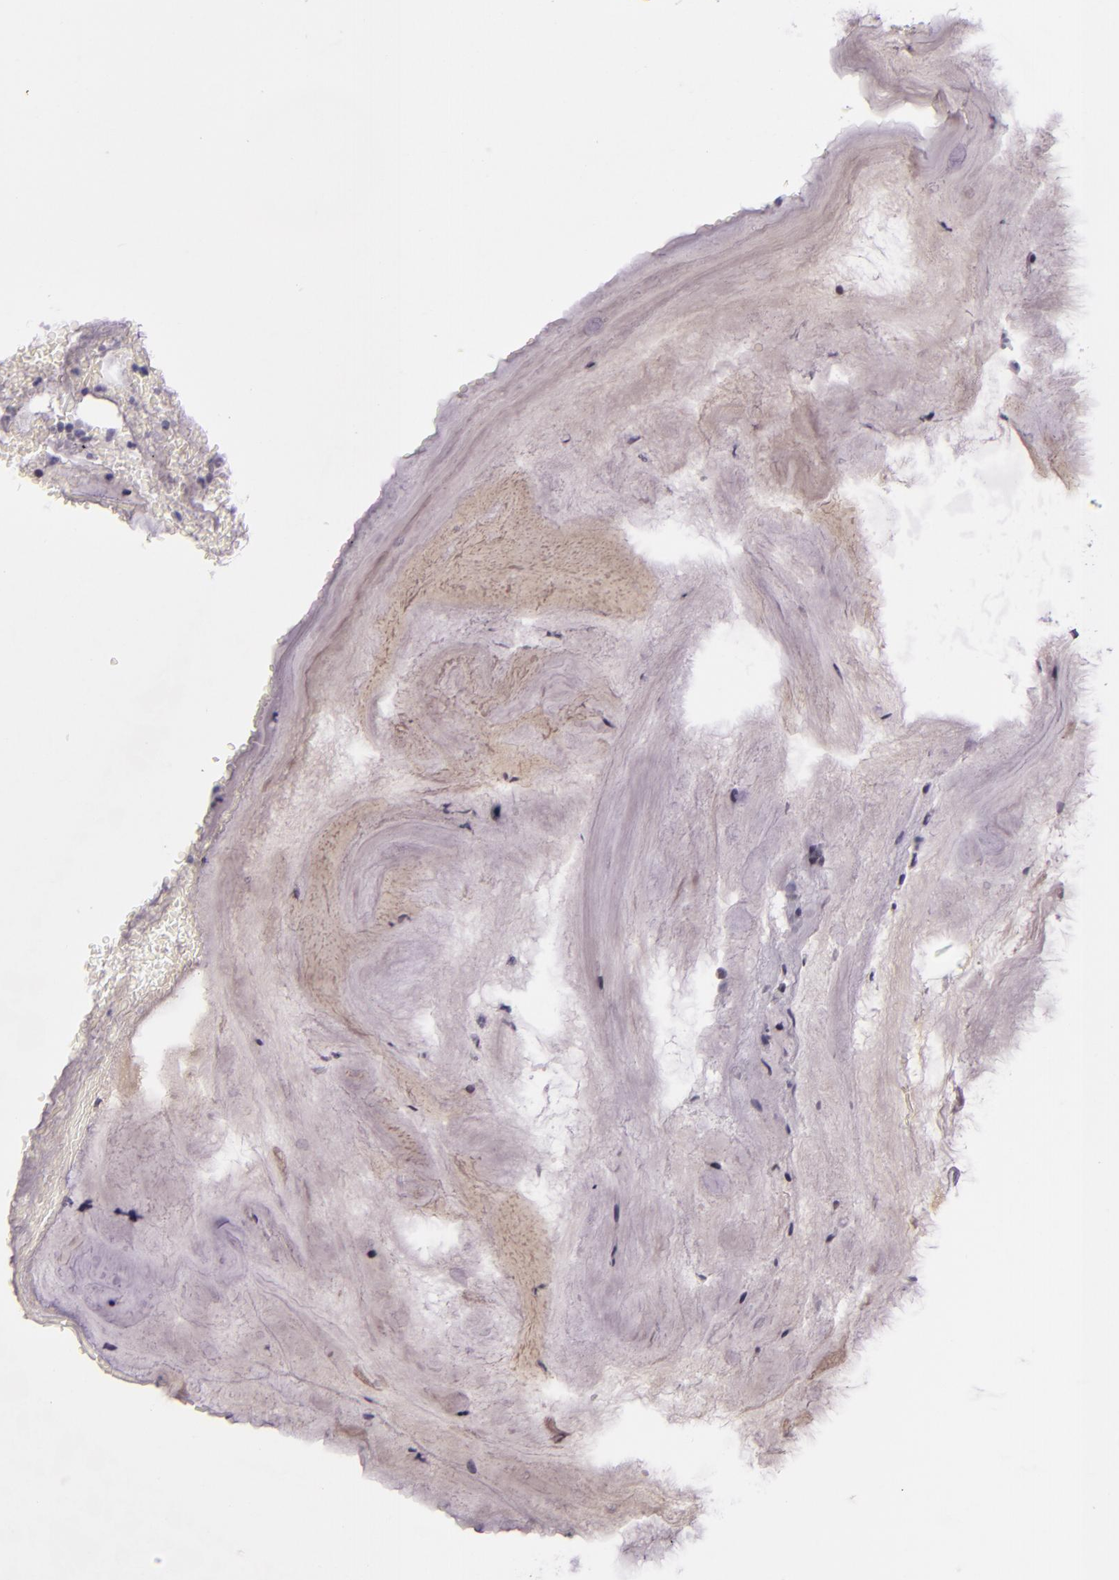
{"staining": {"intensity": "weak", "quantity": "<25%", "location": "cytoplasmic/membranous"}, "tissue": "bronchus", "cell_type": "Respiratory epithelial cells", "image_type": "normal", "snomed": [{"axis": "morphology", "description": "Normal tissue, NOS"}, {"axis": "topography", "description": "Lymph node of abdomen"}, {"axis": "topography", "description": "Lymph node of pelvis"}], "caption": "Immunohistochemical staining of normal bronchus exhibits no significant positivity in respiratory epithelial cells.", "gene": "CHEK2", "patient": {"sex": "female", "age": 65}}